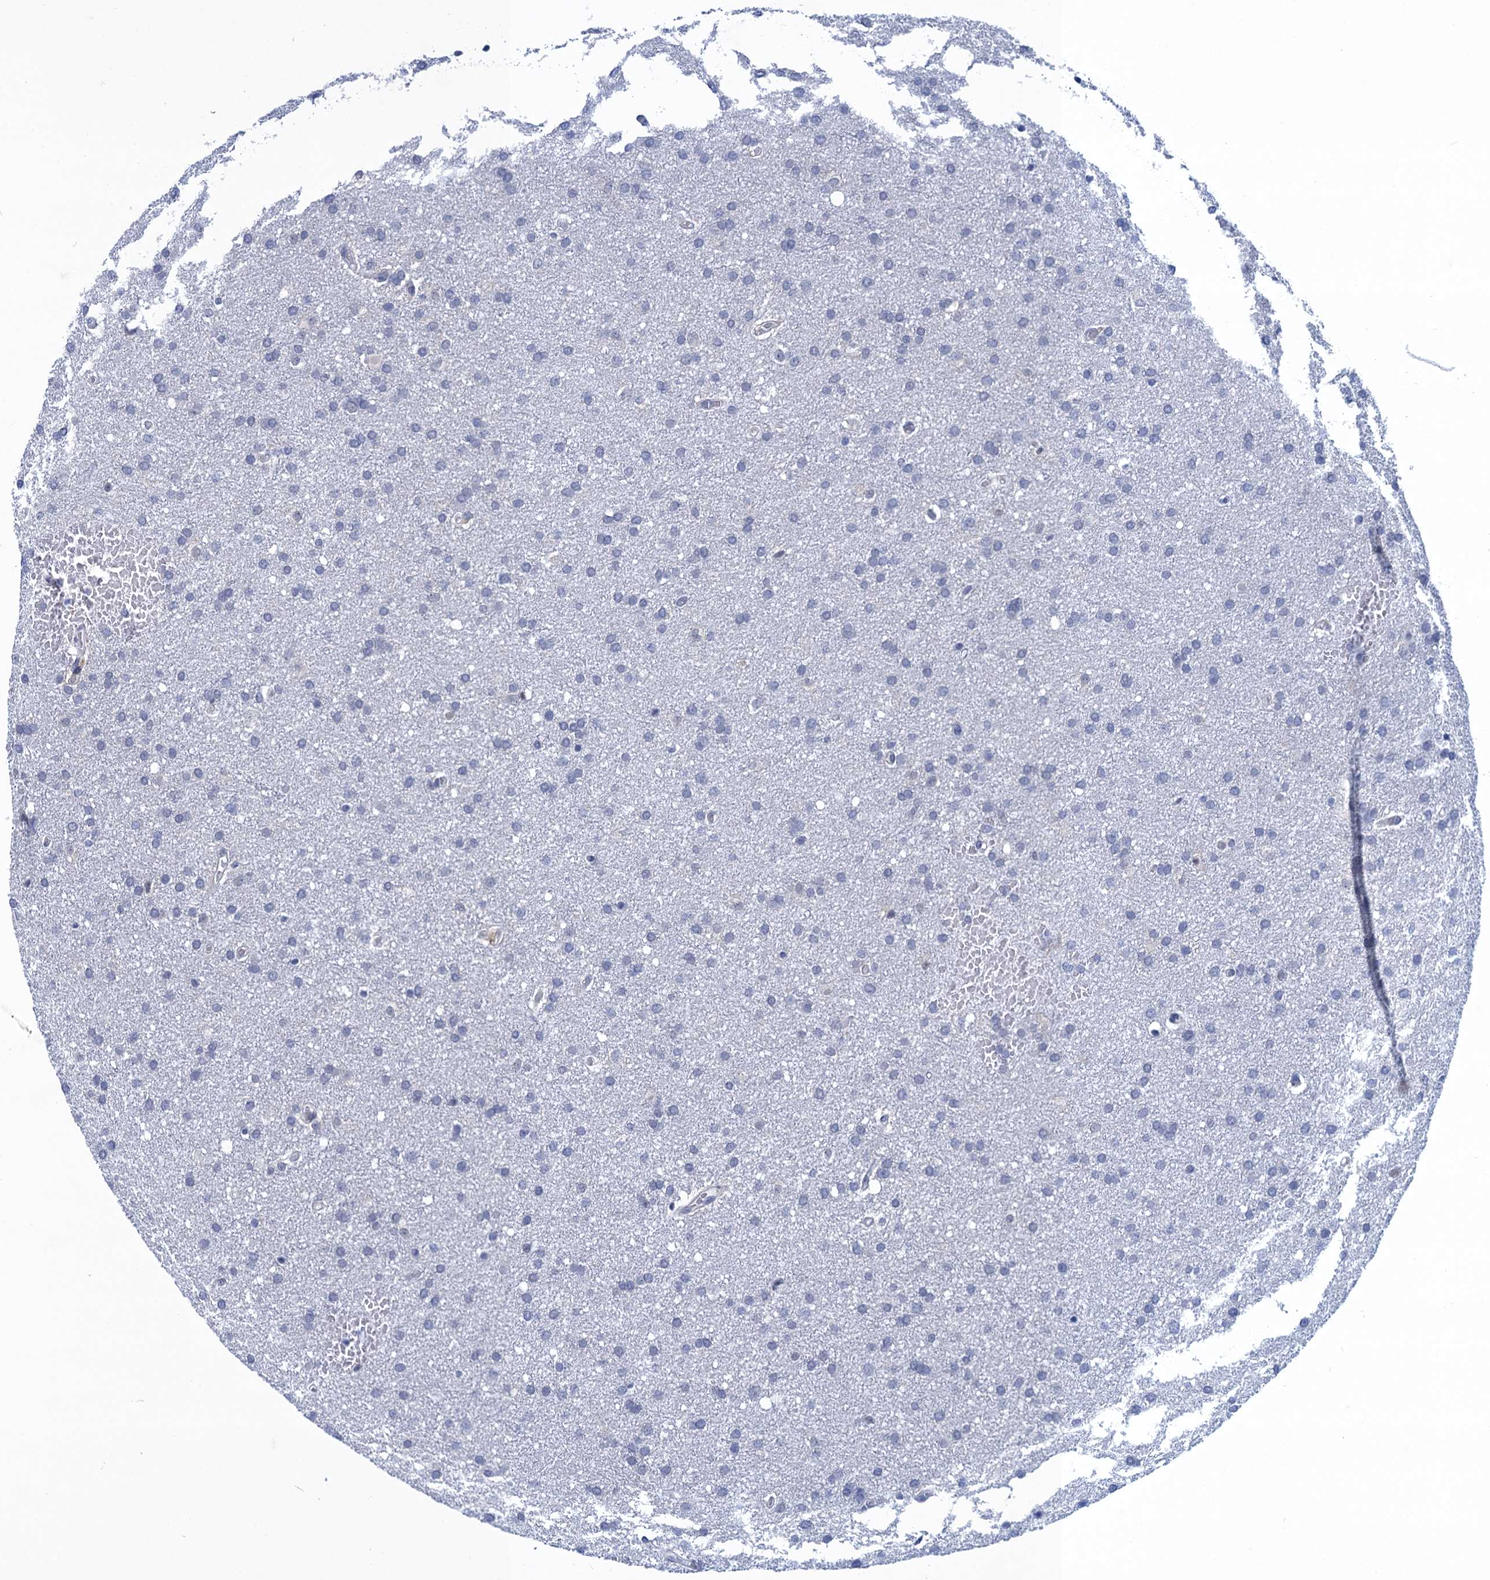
{"staining": {"intensity": "negative", "quantity": "none", "location": "none"}, "tissue": "glioma", "cell_type": "Tumor cells", "image_type": "cancer", "snomed": [{"axis": "morphology", "description": "Glioma, malignant, High grade"}, {"axis": "topography", "description": "Cerebral cortex"}], "caption": "This is an IHC photomicrograph of glioma. There is no expression in tumor cells.", "gene": "GINS3", "patient": {"sex": "female", "age": 36}}